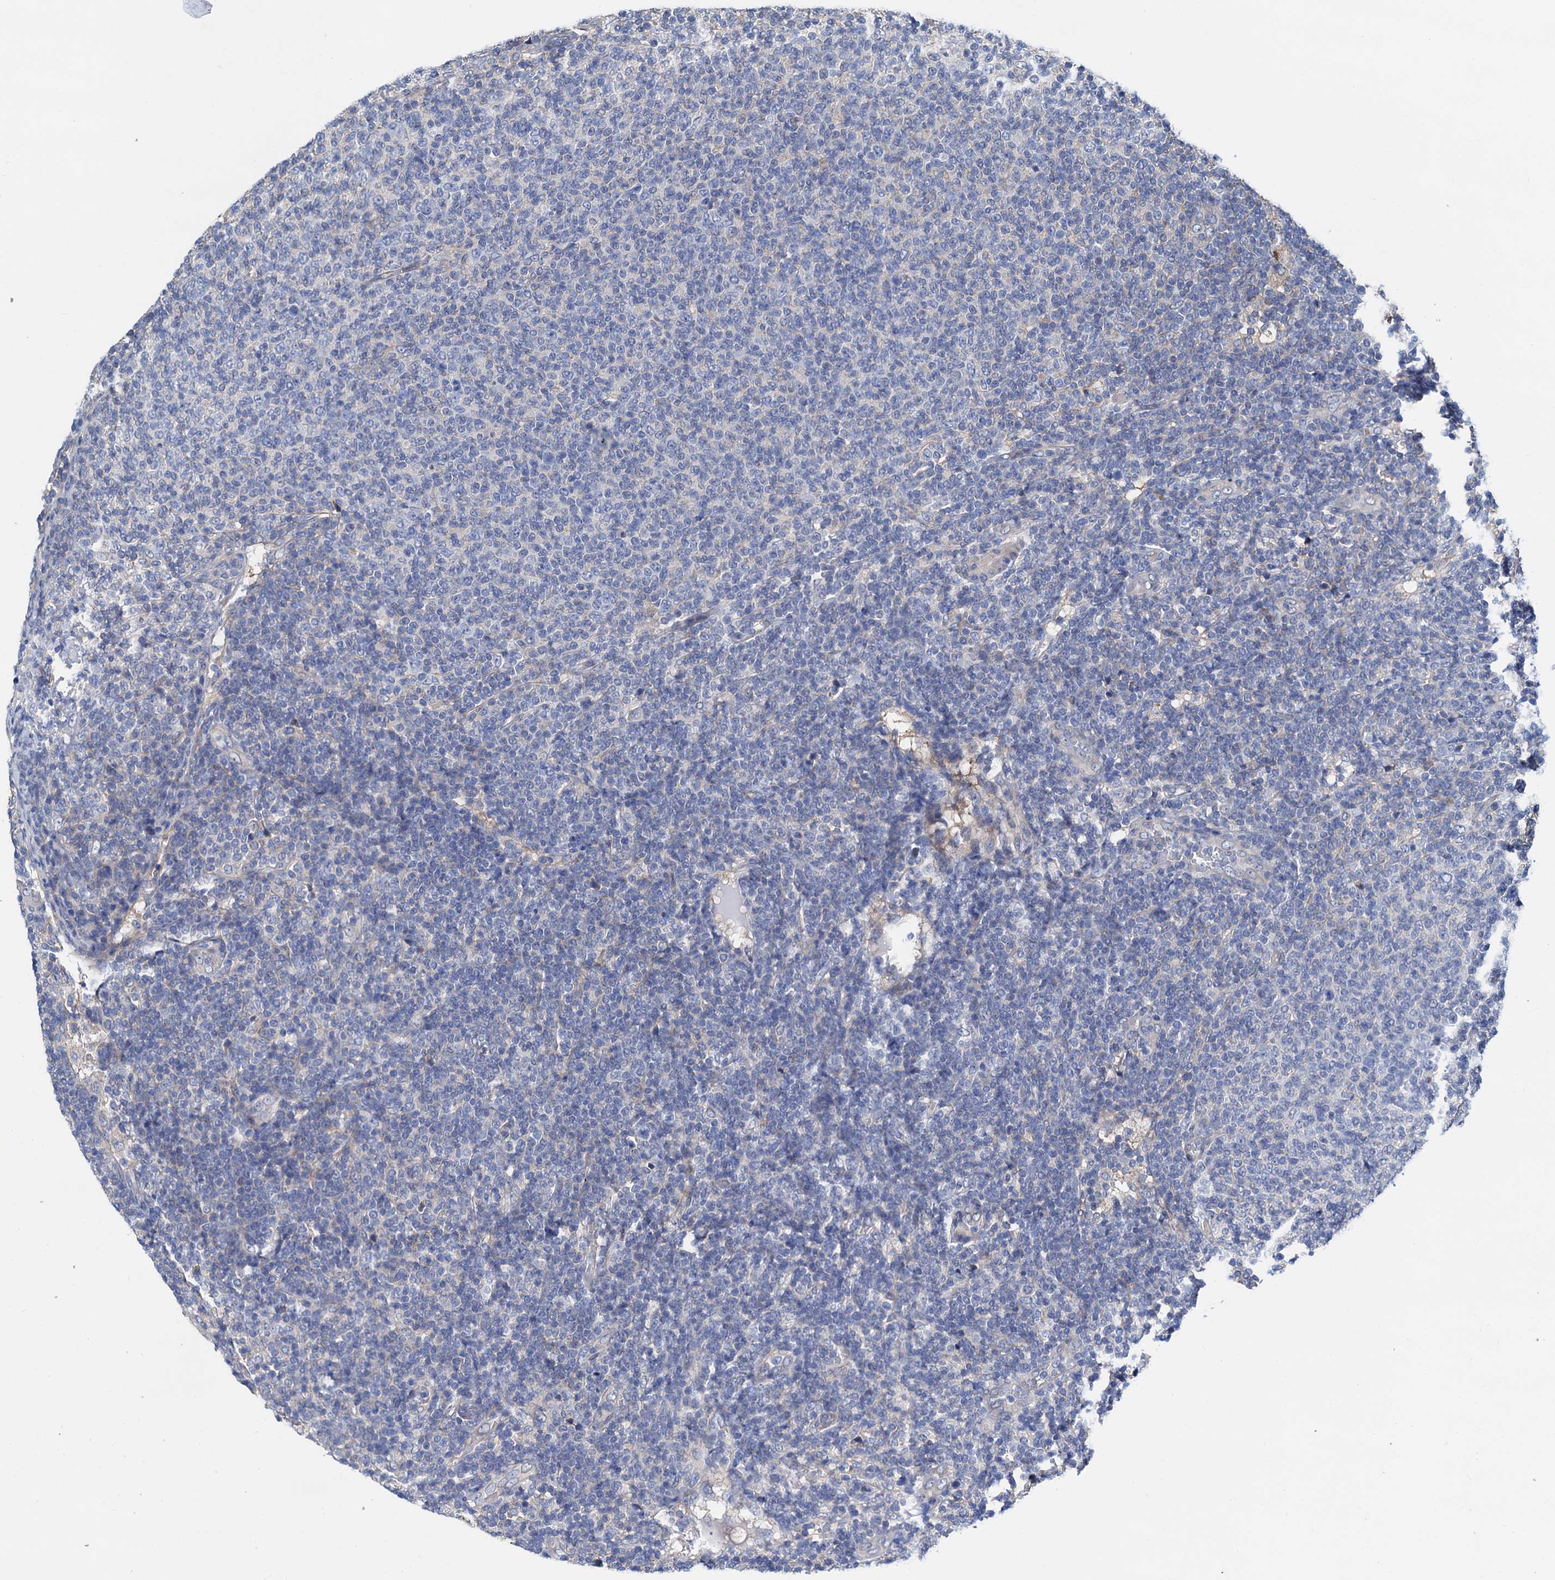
{"staining": {"intensity": "negative", "quantity": "none", "location": "none"}, "tissue": "lymphoma", "cell_type": "Tumor cells", "image_type": "cancer", "snomed": [{"axis": "morphology", "description": "Malignant lymphoma, non-Hodgkin's type, Low grade"}, {"axis": "topography", "description": "Lymph node"}], "caption": "Immunohistochemical staining of human malignant lymphoma, non-Hodgkin's type (low-grade) shows no significant staining in tumor cells. Brightfield microscopy of immunohistochemistry stained with DAB (brown) and hematoxylin (blue), captured at high magnification.", "gene": "GCOM1", "patient": {"sex": "male", "age": 66}}